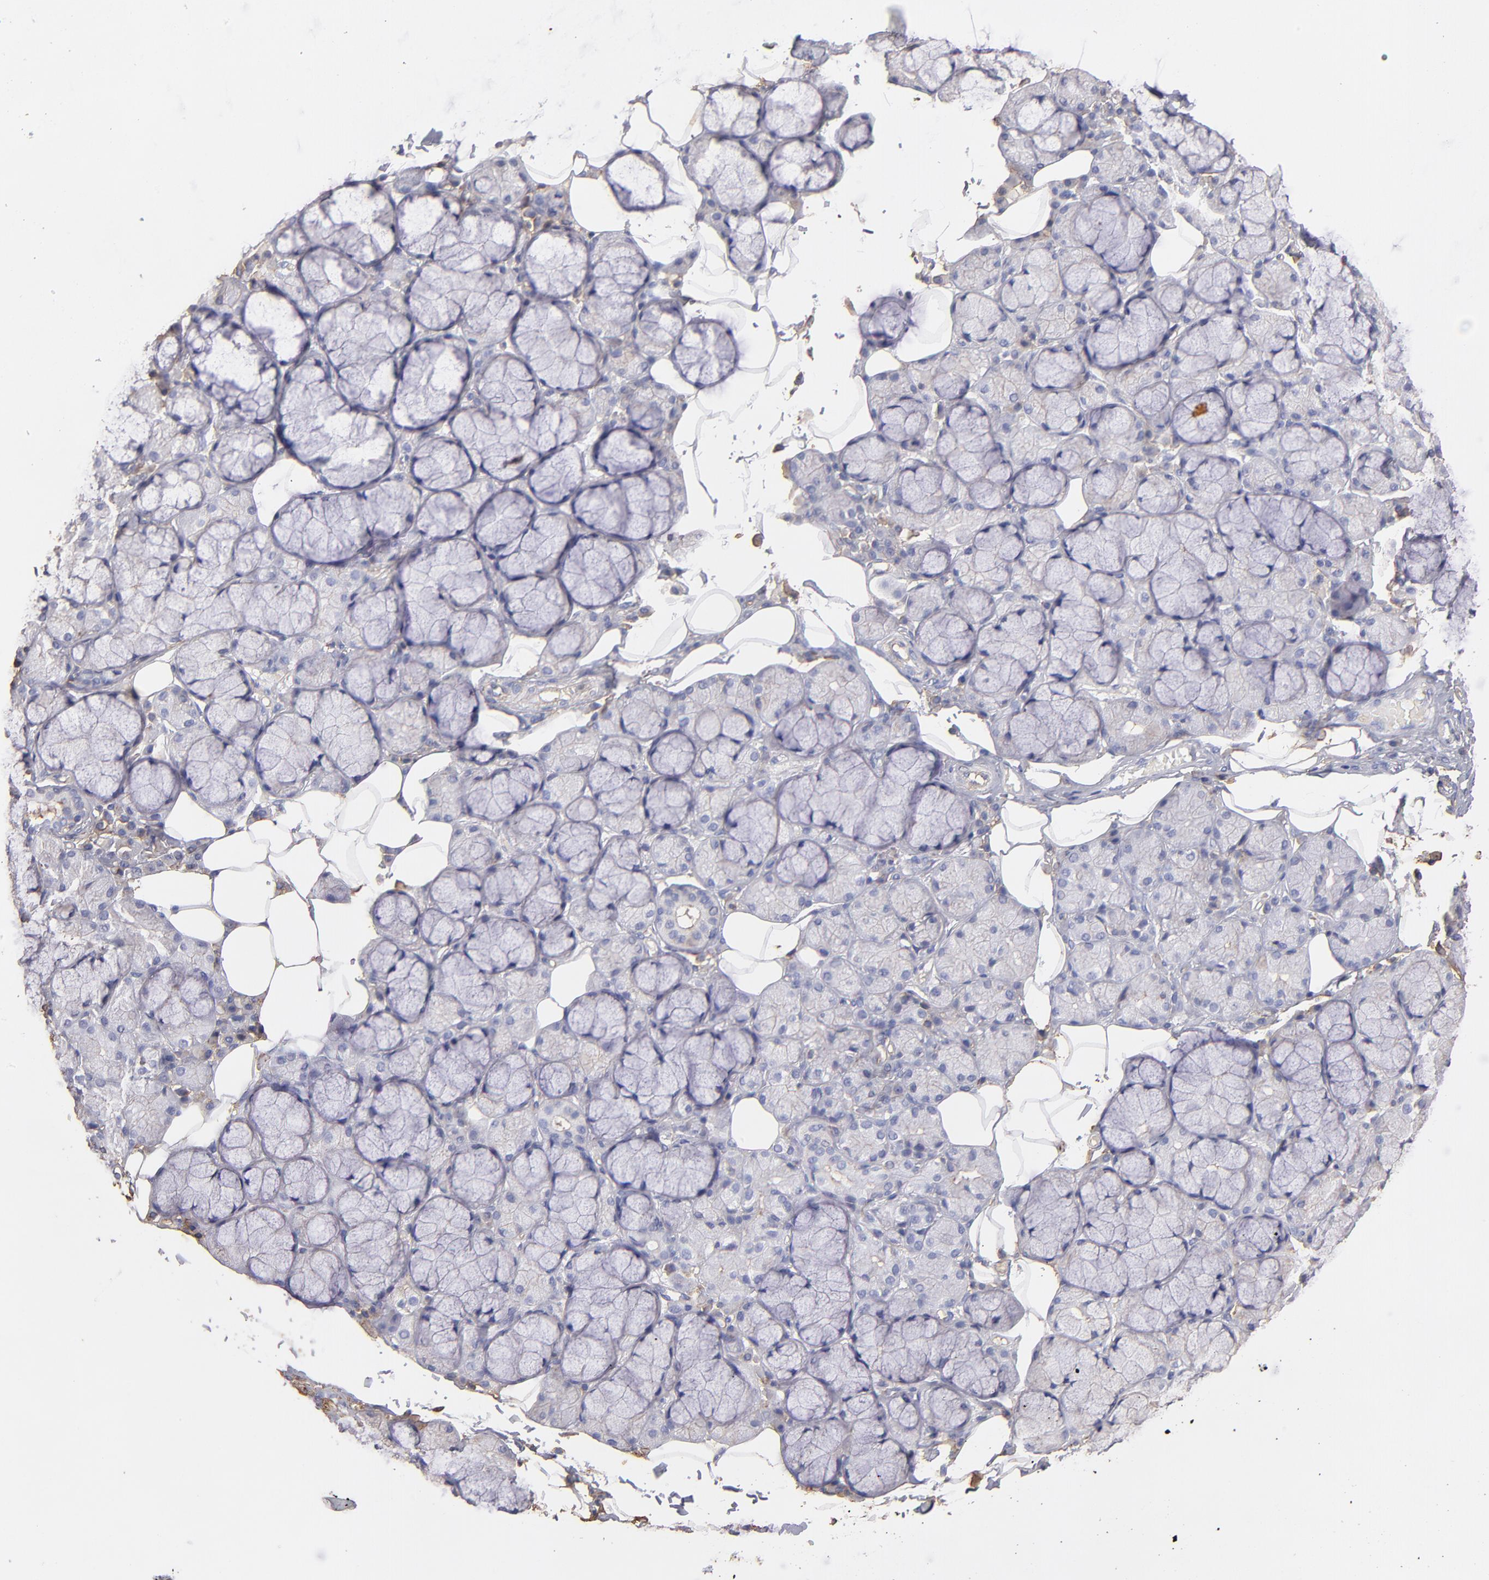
{"staining": {"intensity": "weak", "quantity": "<25%", "location": "cytoplasmic/membranous"}, "tissue": "salivary gland", "cell_type": "Glandular cells", "image_type": "normal", "snomed": [{"axis": "morphology", "description": "Normal tissue, NOS"}, {"axis": "topography", "description": "Skeletal muscle"}, {"axis": "topography", "description": "Oral tissue"}, {"axis": "topography", "description": "Salivary gland"}, {"axis": "topography", "description": "Peripheral nerve tissue"}], "caption": "Glandular cells show no significant protein positivity in normal salivary gland.", "gene": "ABCB1", "patient": {"sex": "male", "age": 54}}